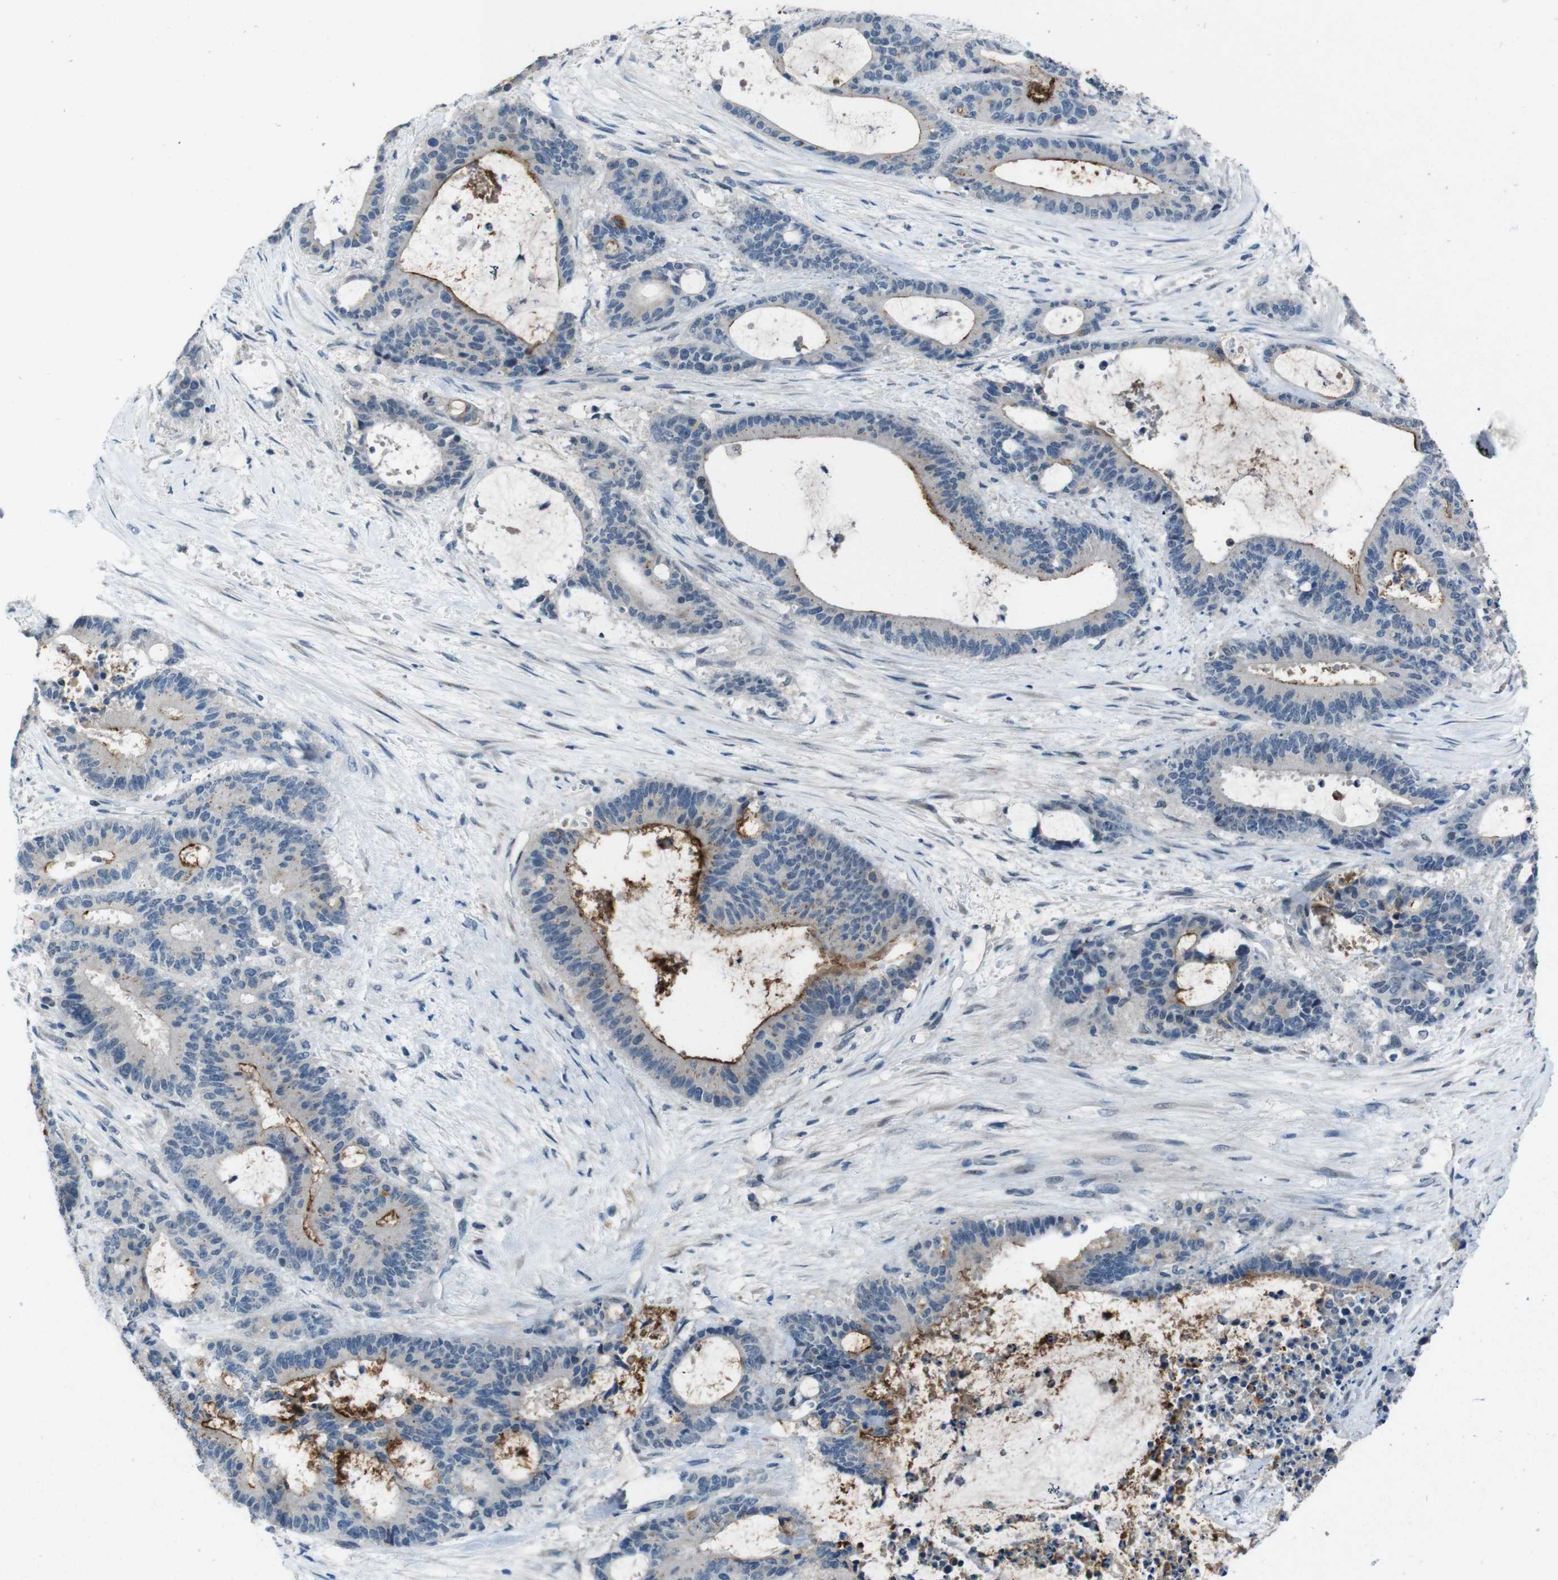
{"staining": {"intensity": "moderate", "quantity": "25%-75%", "location": "cytoplasmic/membranous"}, "tissue": "liver cancer", "cell_type": "Tumor cells", "image_type": "cancer", "snomed": [{"axis": "morphology", "description": "Normal tissue, NOS"}, {"axis": "morphology", "description": "Cholangiocarcinoma"}, {"axis": "topography", "description": "Liver"}, {"axis": "topography", "description": "Peripheral nerve tissue"}], "caption": "A photomicrograph showing moderate cytoplasmic/membranous expression in approximately 25%-75% of tumor cells in liver cancer, as visualized by brown immunohistochemical staining.", "gene": "CDHR2", "patient": {"sex": "female", "age": 73}}